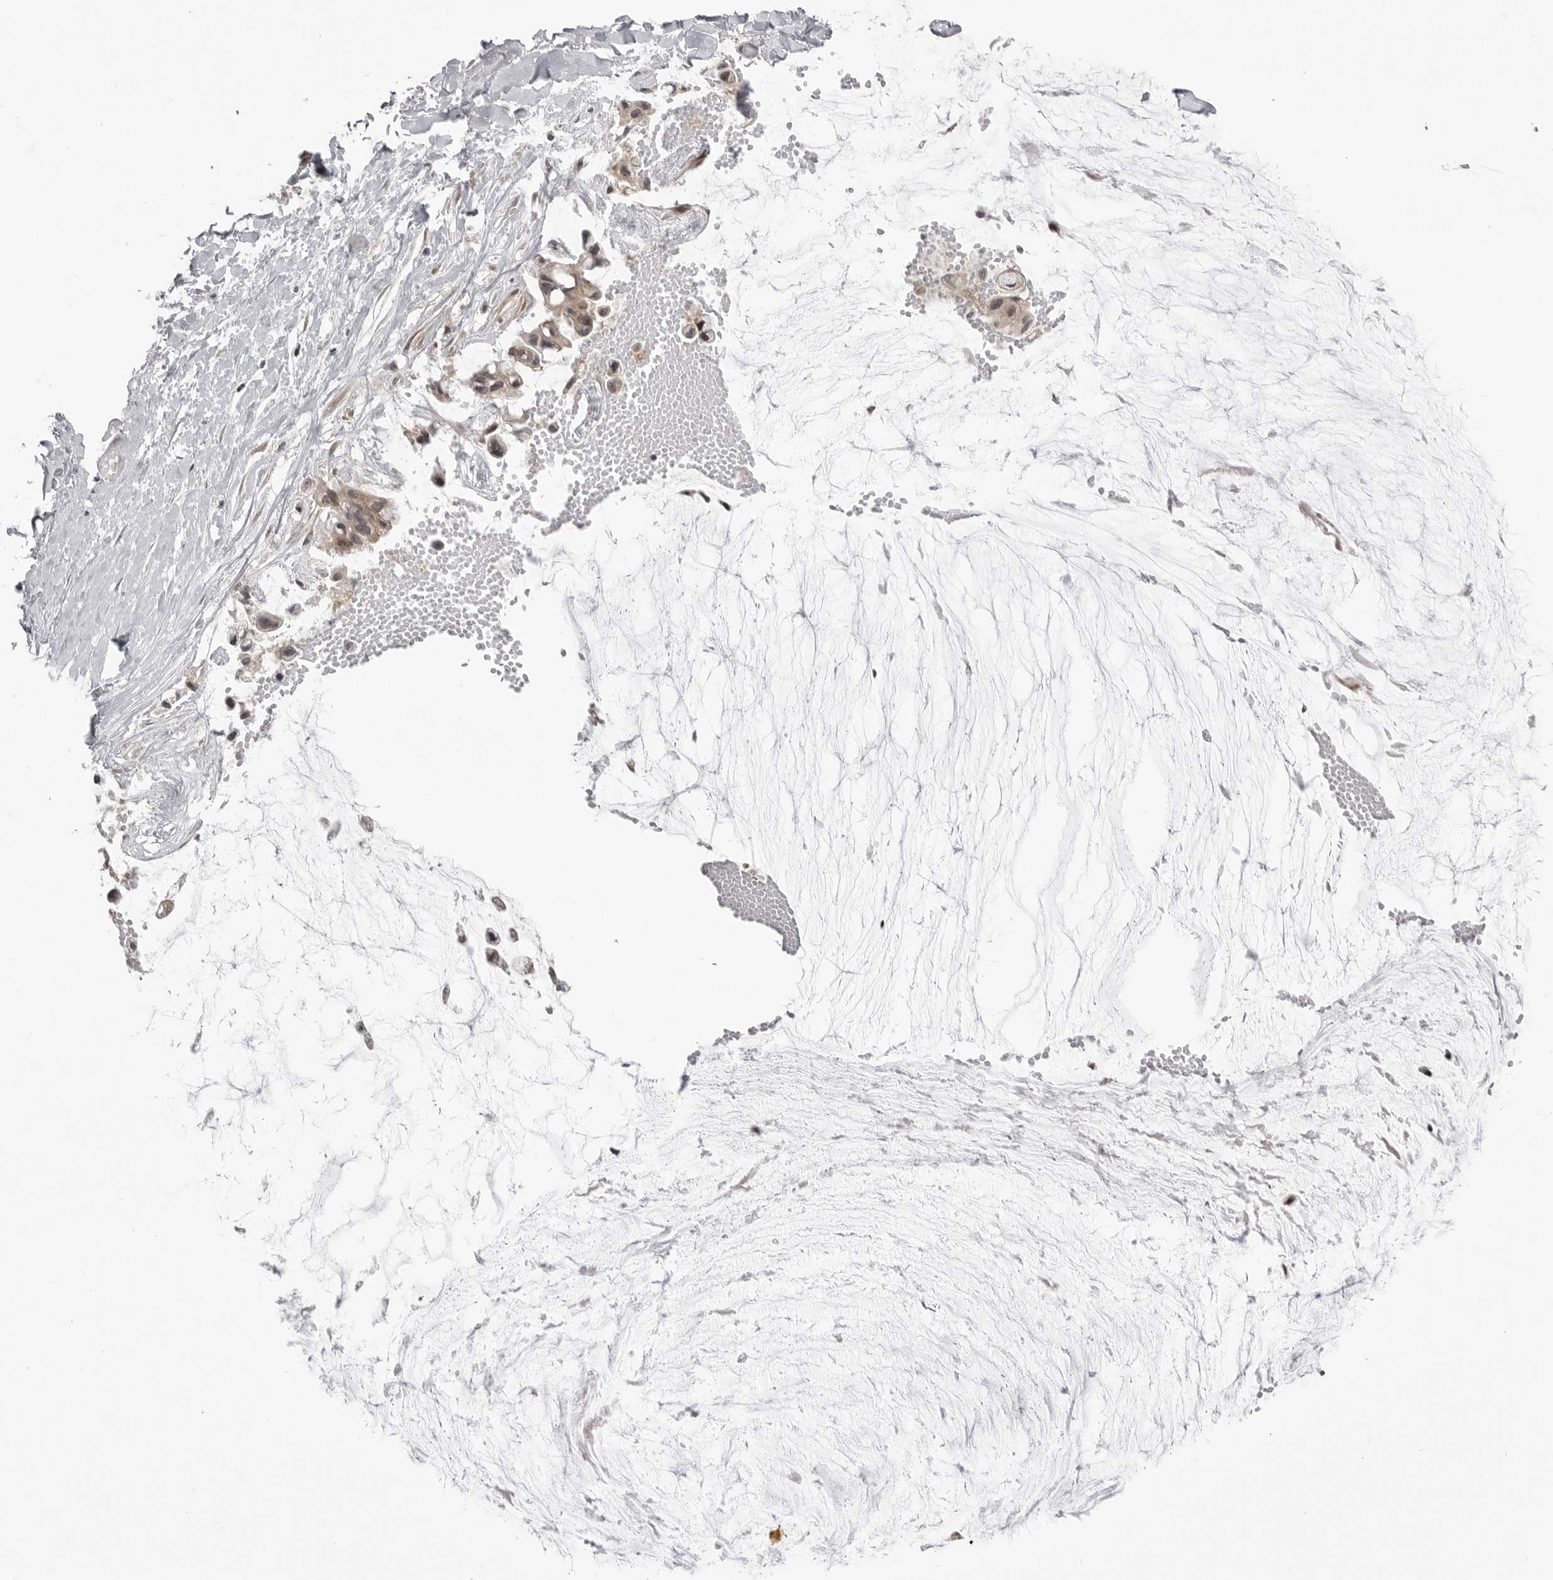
{"staining": {"intensity": "weak", "quantity": ">75%", "location": "cytoplasmic/membranous"}, "tissue": "ovarian cancer", "cell_type": "Tumor cells", "image_type": "cancer", "snomed": [{"axis": "morphology", "description": "Cystadenocarcinoma, mucinous, NOS"}, {"axis": "topography", "description": "Ovary"}], "caption": "An immunohistochemistry (IHC) micrograph of tumor tissue is shown. Protein staining in brown shows weak cytoplasmic/membranous positivity in mucinous cystadenocarcinoma (ovarian) within tumor cells.", "gene": "PTK2B", "patient": {"sex": "female", "age": 39}}